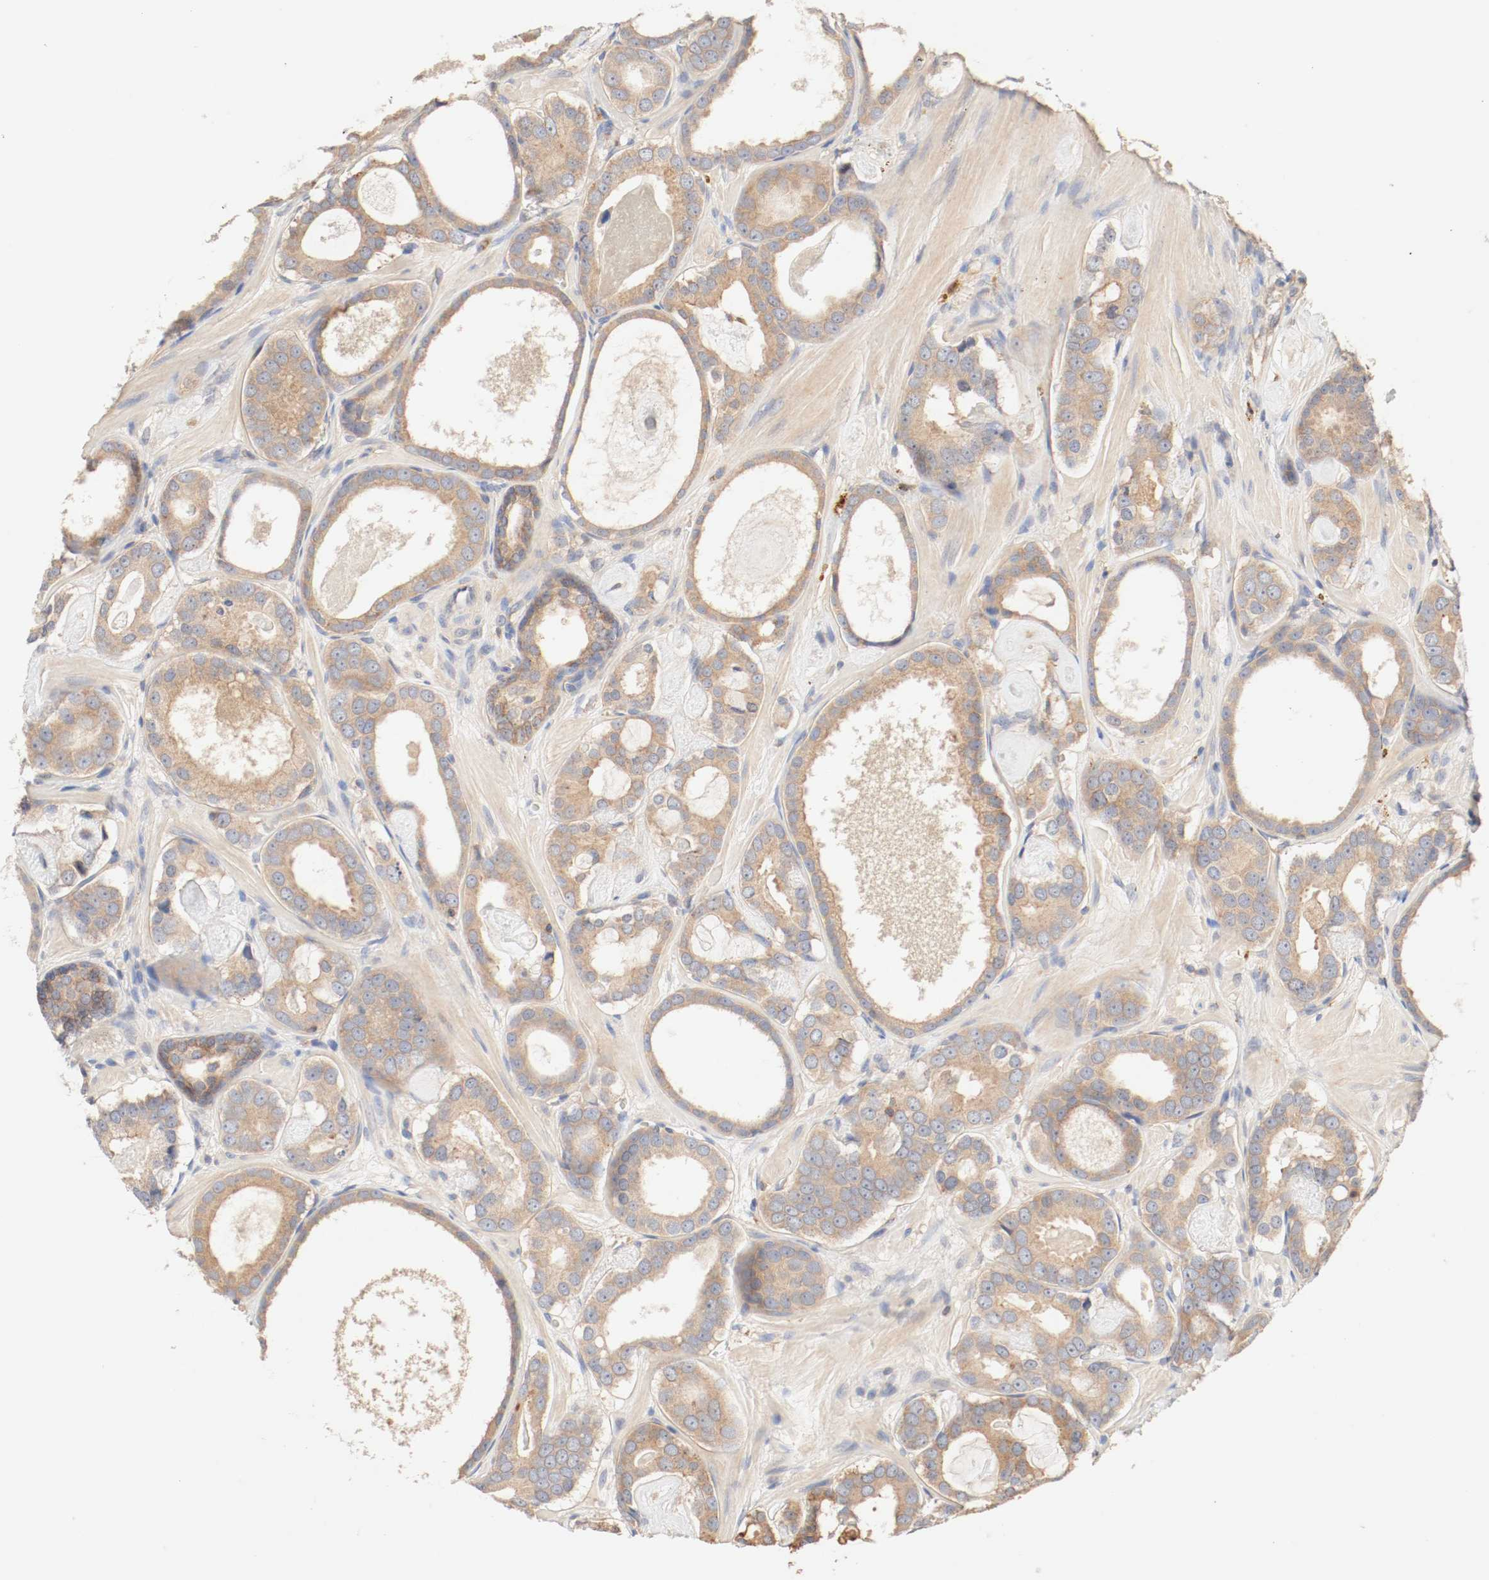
{"staining": {"intensity": "moderate", "quantity": ">75%", "location": "cytoplasmic/membranous"}, "tissue": "prostate cancer", "cell_type": "Tumor cells", "image_type": "cancer", "snomed": [{"axis": "morphology", "description": "Adenocarcinoma, Low grade"}, {"axis": "topography", "description": "Prostate"}], "caption": "Protein expression analysis of prostate cancer (low-grade adenocarcinoma) displays moderate cytoplasmic/membranous staining in about >75% of tumor cells.", "gene": "GIT1", "patient": {"sex": "male", "age": 57}}